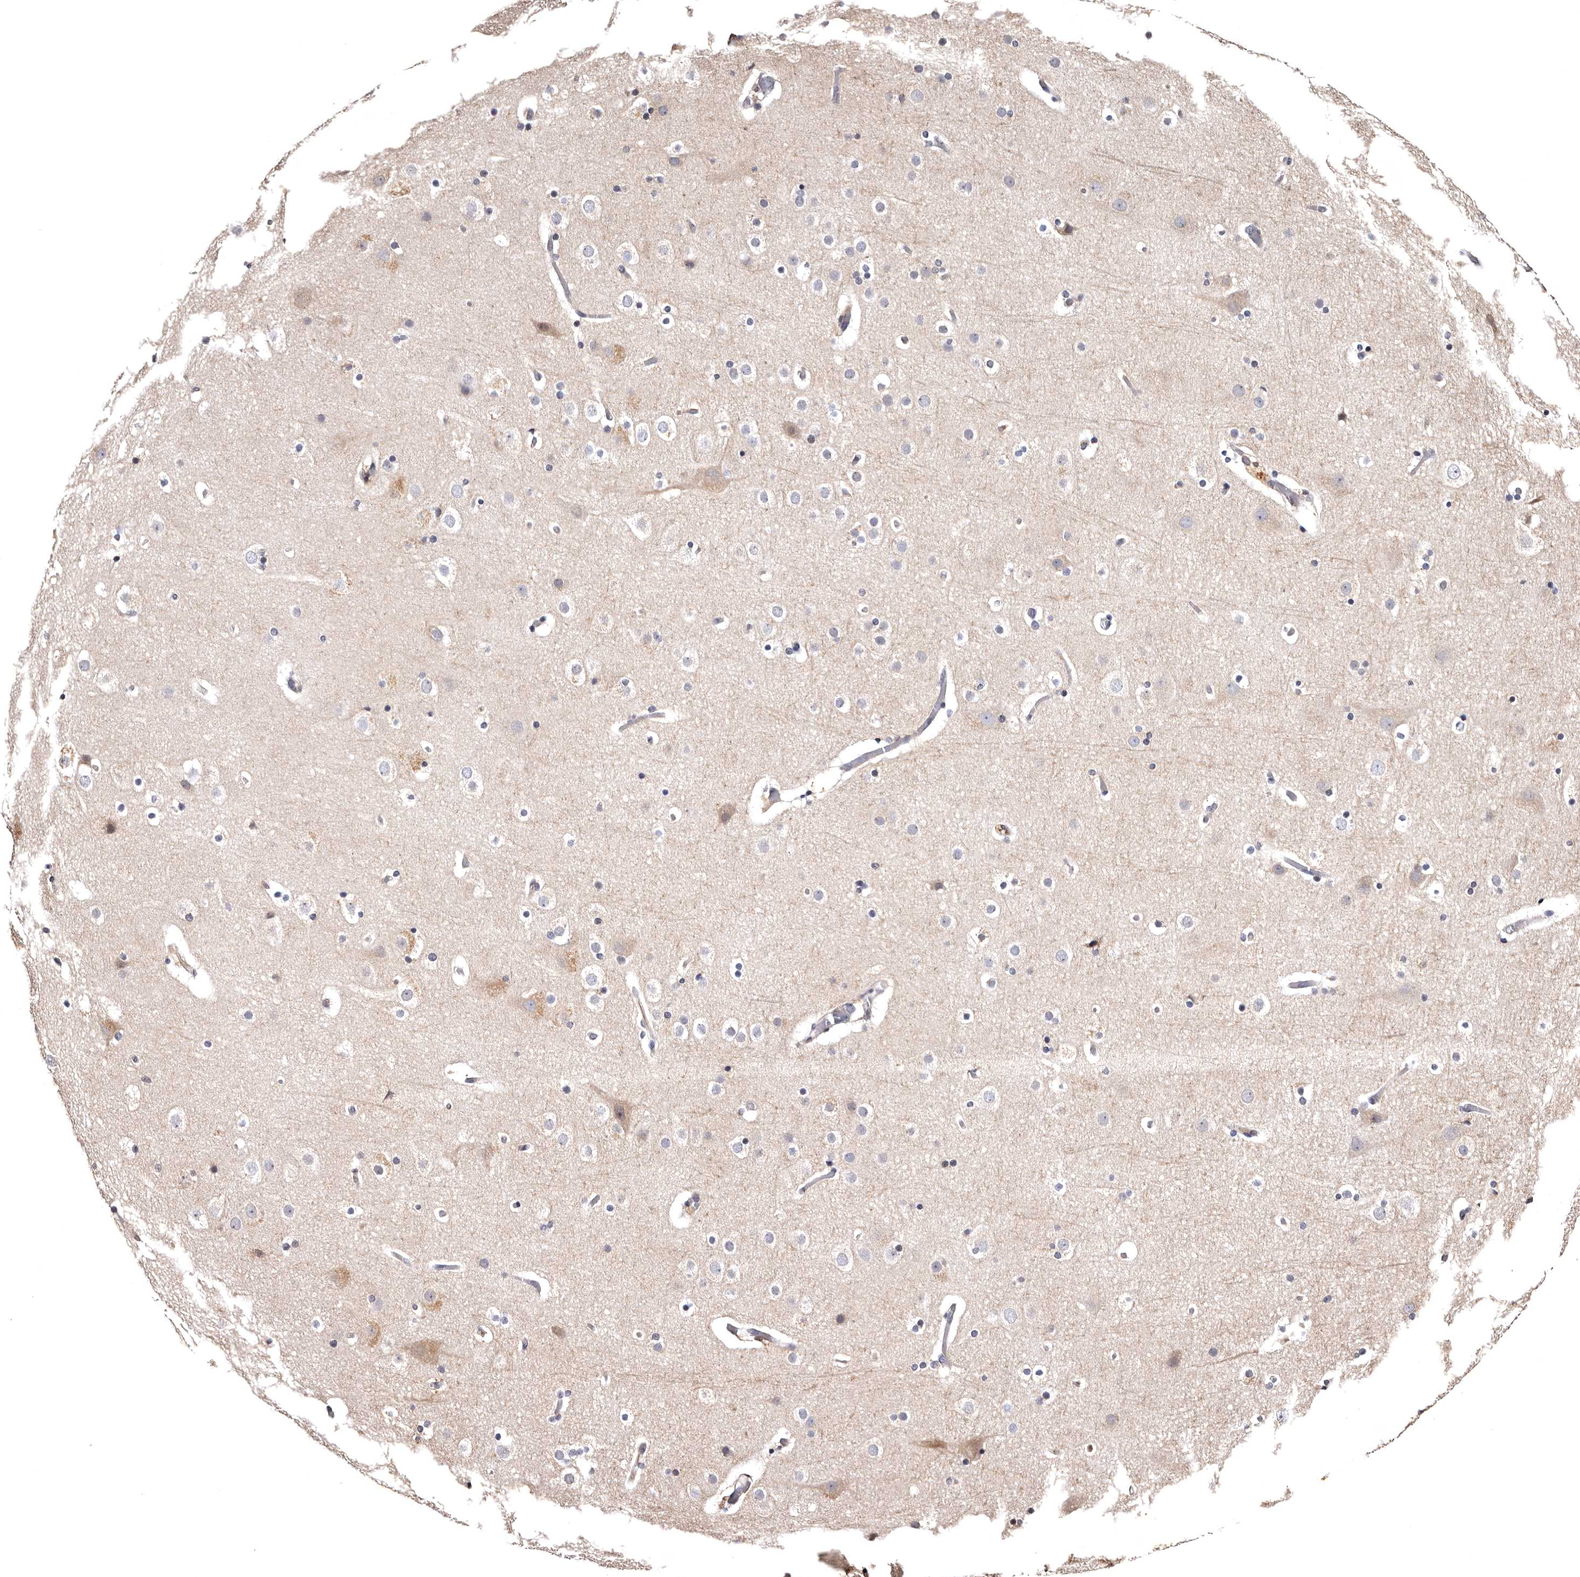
{"staining": {"intensity": "negative", "quantity": "none", "location": "none"}, "tissue": "cerebral cortex", "cell_type": "Endothelial cells", "image_type": "normal", "snomed": [{"axis": "morphology", "description": "Normal tissue, NOS"}, {"axis": "topography", "description": "Cerebral cortex"}], "caption": "IHC image of unremarkable cerebral cortex: cerebral cortex stained with DAB (3,3'-diaminobenzidine) reveals no significant protein positivity in endothelial cells. (Stains: DAB immunohistochemistry with hematoxylin counter stain, Microscopy: brightfield microscopy at high magnification).", "gene": "FAM91A1", "patient": {"sex": "male", "age": 57}}